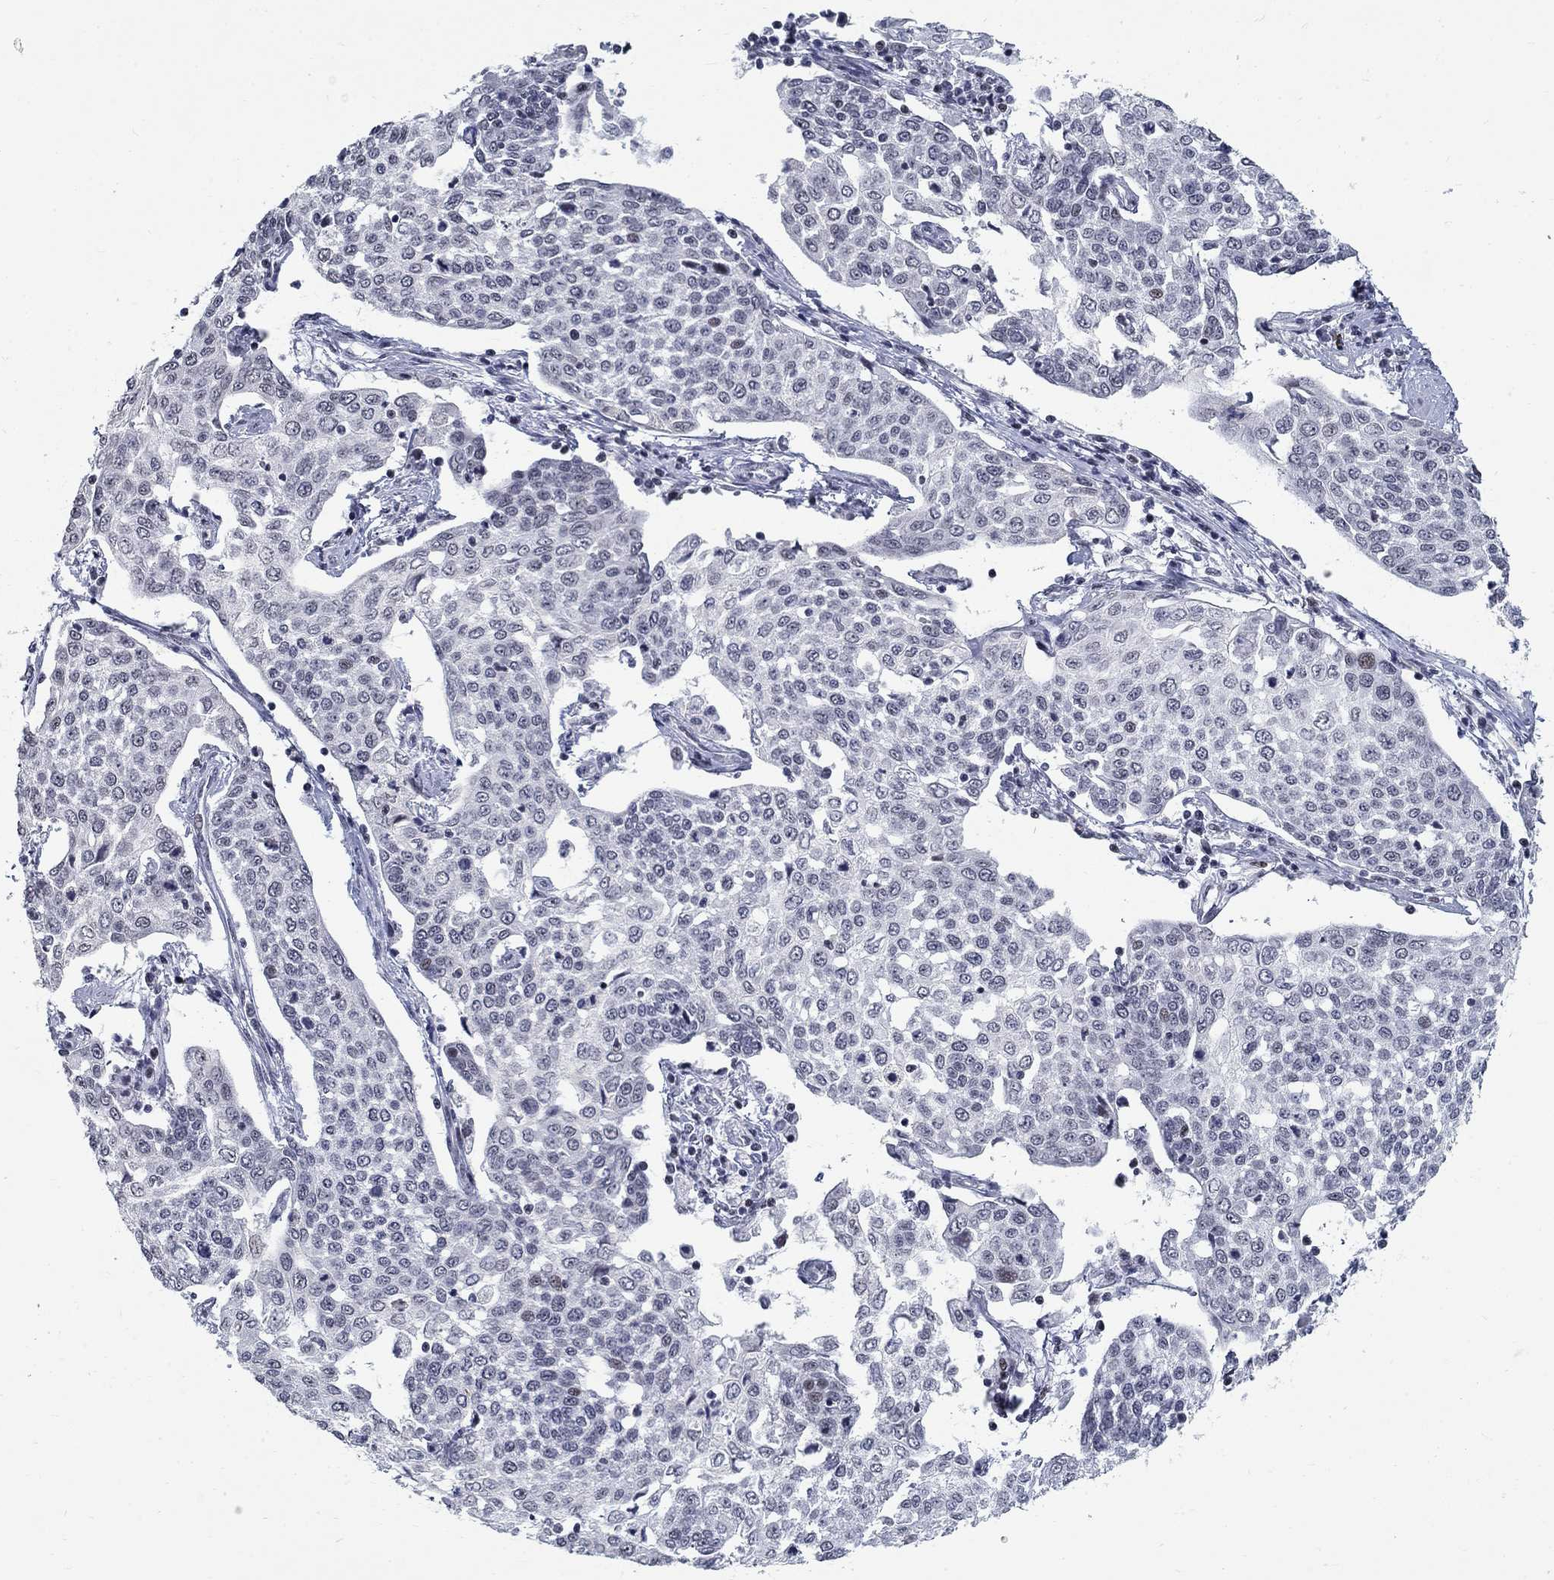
{"staining": {"intensity": "negative", "quantity": "none", "location": "none"}, "tissue": "cervical cancer", "cell_type": "Tumor cells", "image_type": "cancer", "snomed": [{"axis": "morphology", "description": "Squamous cell carcinoma, NOS"}, {"axis": "topography", "description": "Cervix"}], "caption": "The histopathology image shows no staining of tumor cells in squamous cell carcinoma (cervical). (DAB immunohistochemistry (IHC), high magnification).", "gene": "BHLHE22", "patient": {"sex": "female", "age": 34}}